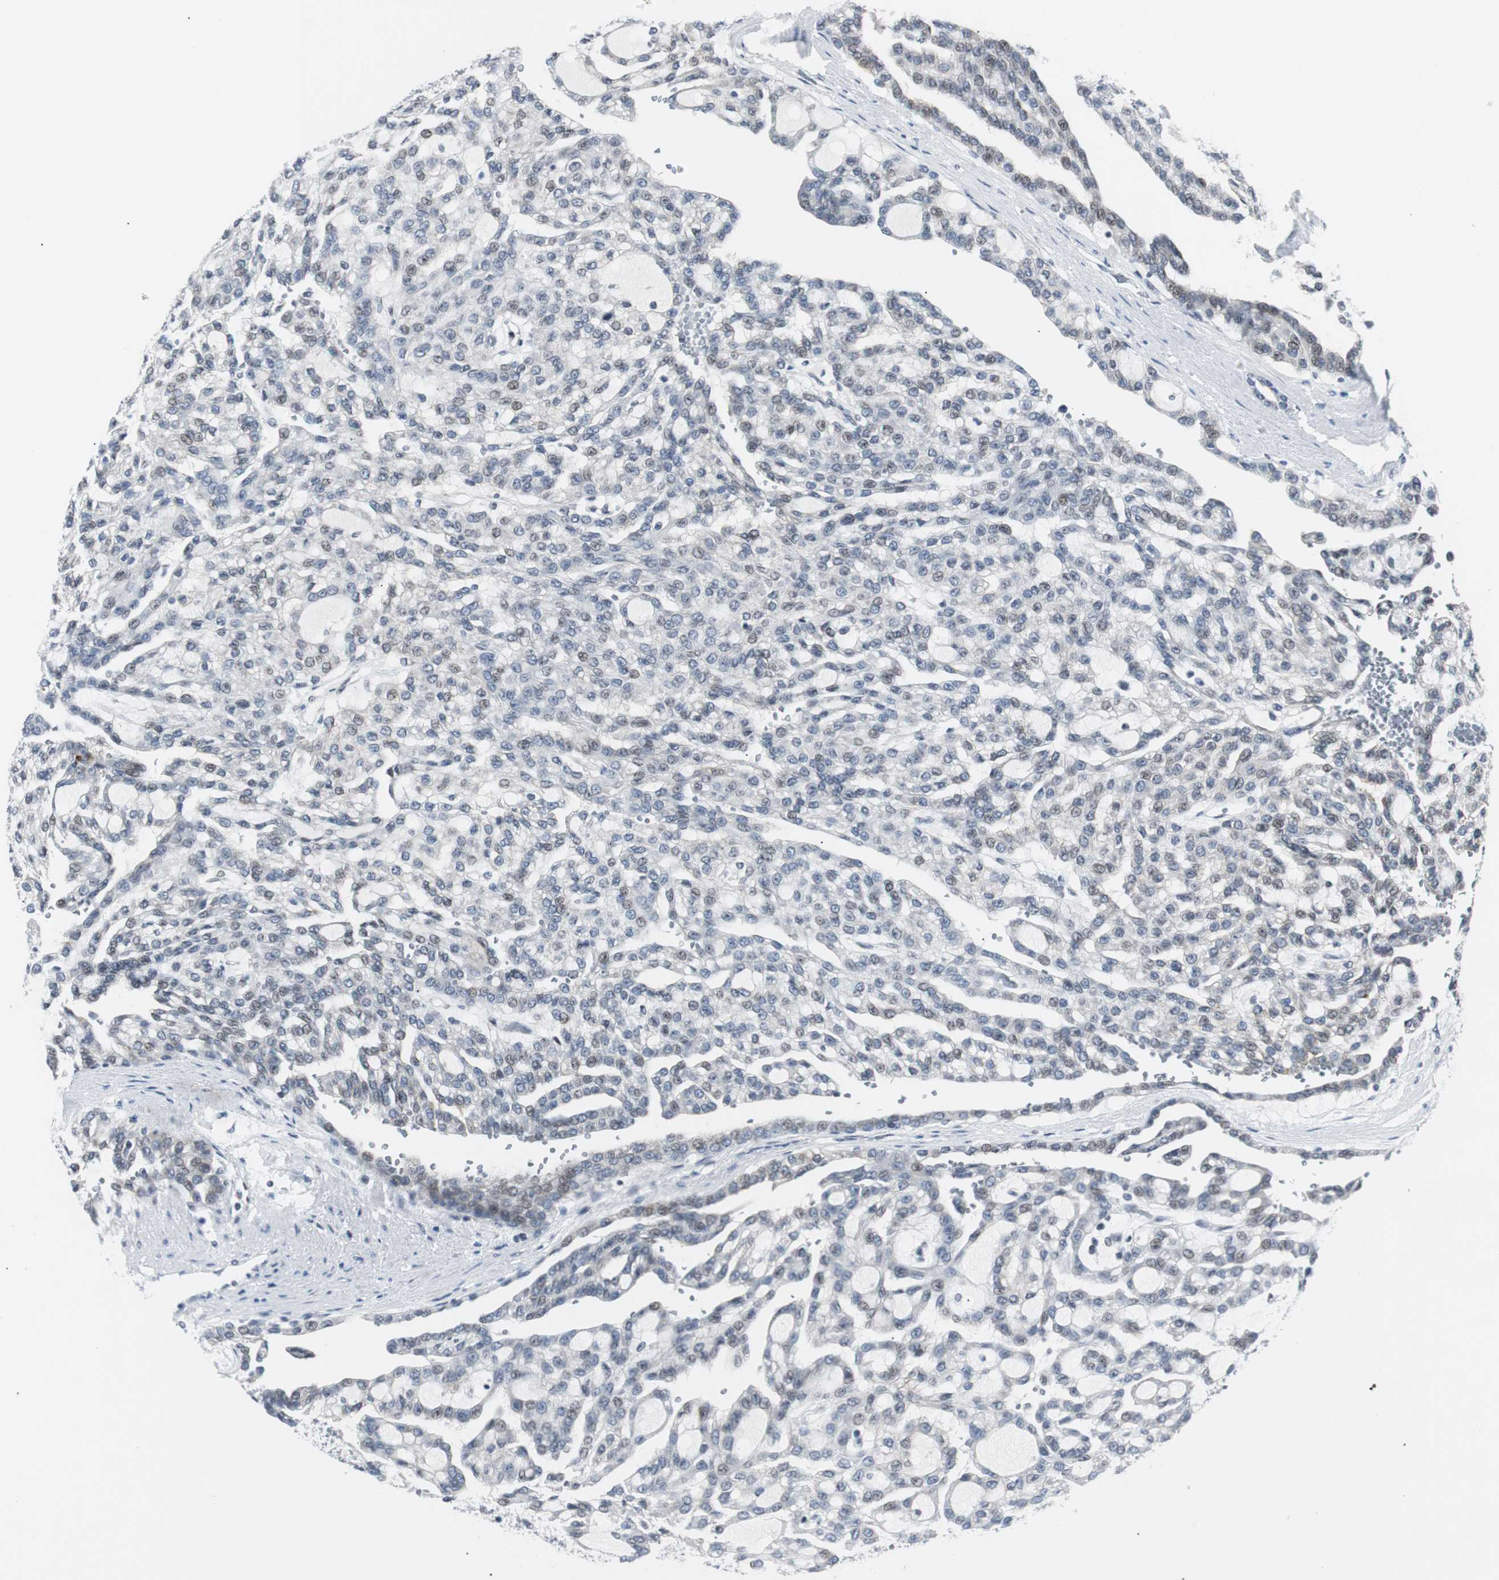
{"staining": {"intensity": "weak", "quantity": "25%-75%", "location": "nuclear"}, "tissue": "renal cancer", "cell_type": "Tumor cells", "image_type": "cancer", "snomed": [{"axis": "morphology", "description": "Adenocarcinoma, NOS"}, {"axis": "topography", "description": "Kidney"}], "caption": "Weak nuclear protein positivity is appreciated in approximately 25%-75% of tumor cells in renal adenocarcinoma. (DAB = brown stain, brightfield microscopy at high magnification).", "gene": "MTA1", "patient": {"sex": "male", "age": 63}}